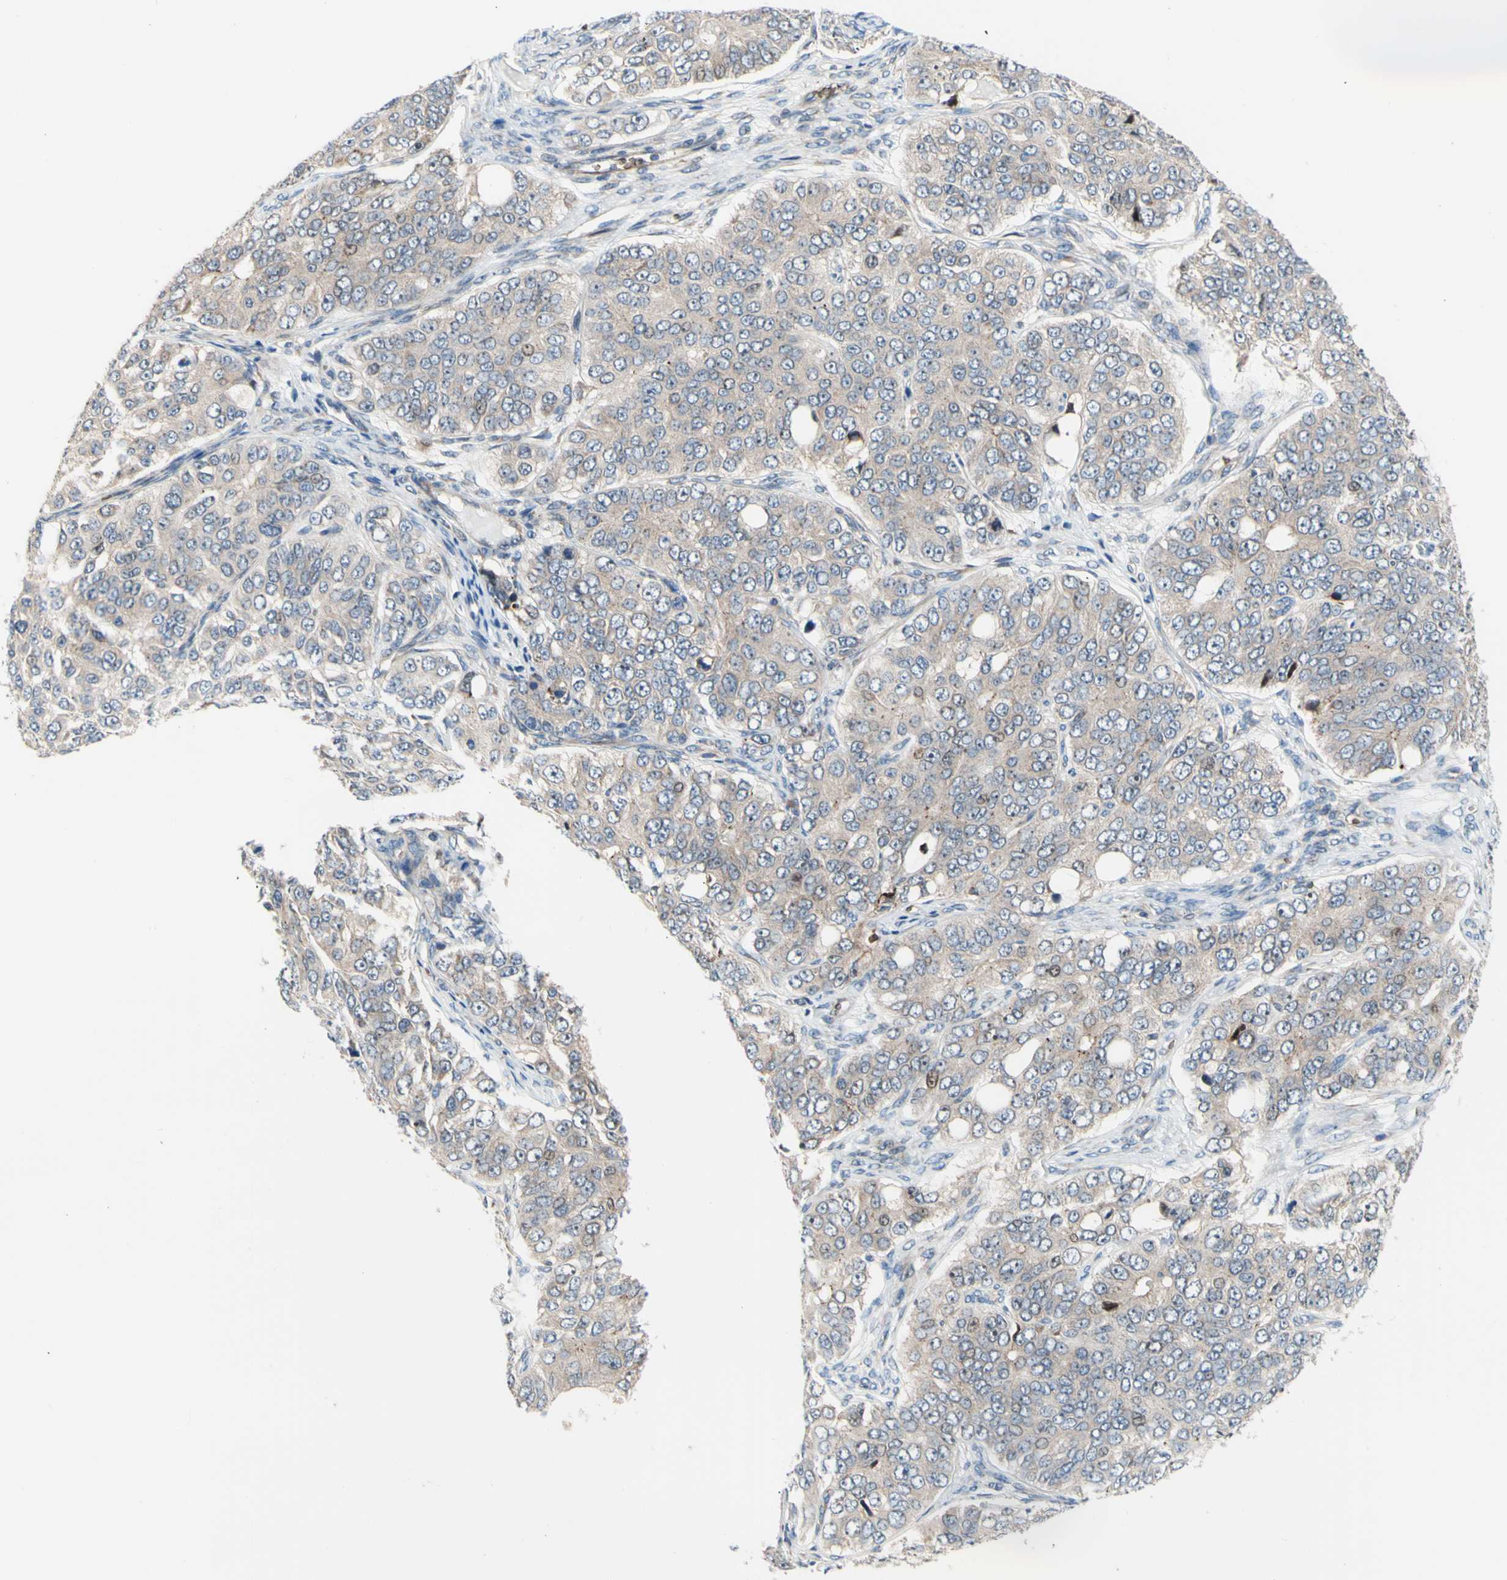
{"staining": {"intensity": "weak", "quantity": ">75%", "location": "cytoplasmic/membranous"}, "tissue": "ovarian cancer", "cell_type": "Tumor cells", "image_type": "cancer", "snomed": [{"axis": "morphology", "description": "Carcinoma, endometroid"}, {"axis": "topography", "description": "Ovary"}], "caption": "Immunohistochemical staining of human ovarian cancer (endometroid carcinoma) displays low levels of weak cytoplasmic/membranous protein staining in about >75% of tumor cells.", "gene": "USP9X", "patient": {"sex": "female", "age": 51}}